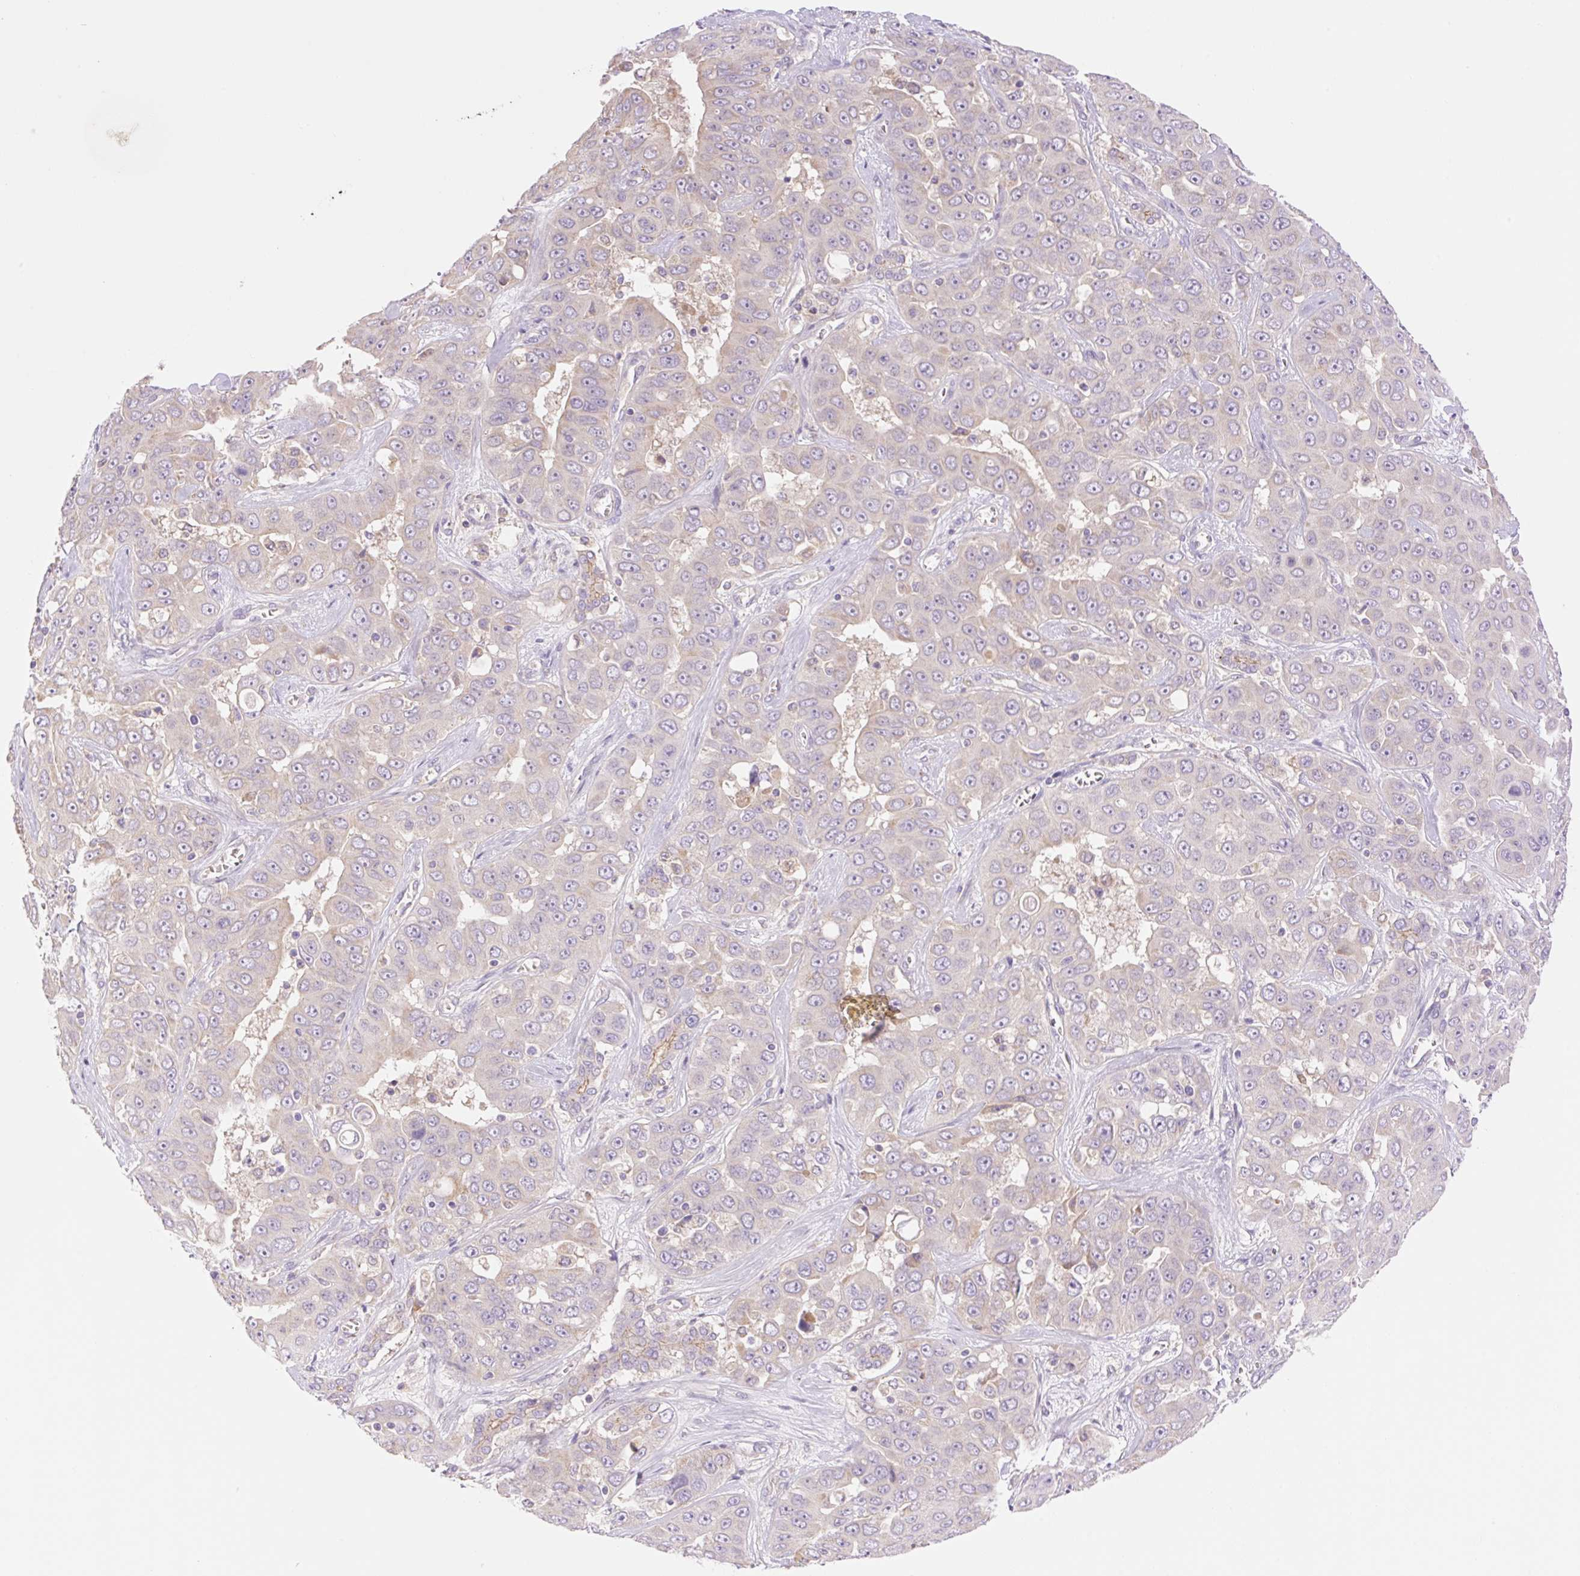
{"staining": {"intensity": "negative", "quantity": "none", "location": "none"}, "tissue": "liver cancer", "cell_type": "Tumor cells", "image_type": "cancer", "snomed": [{"axis": "morphology", "description": "Cholangiocarcinoma"}, {"axis": "topography", "description": "Liver"}], "caption": "Tumor cells show no significant protein staining in cholangiocarcinoma (liver).", "gene": "DENND5A", "patient": {"sex": "female", "age": 52}}